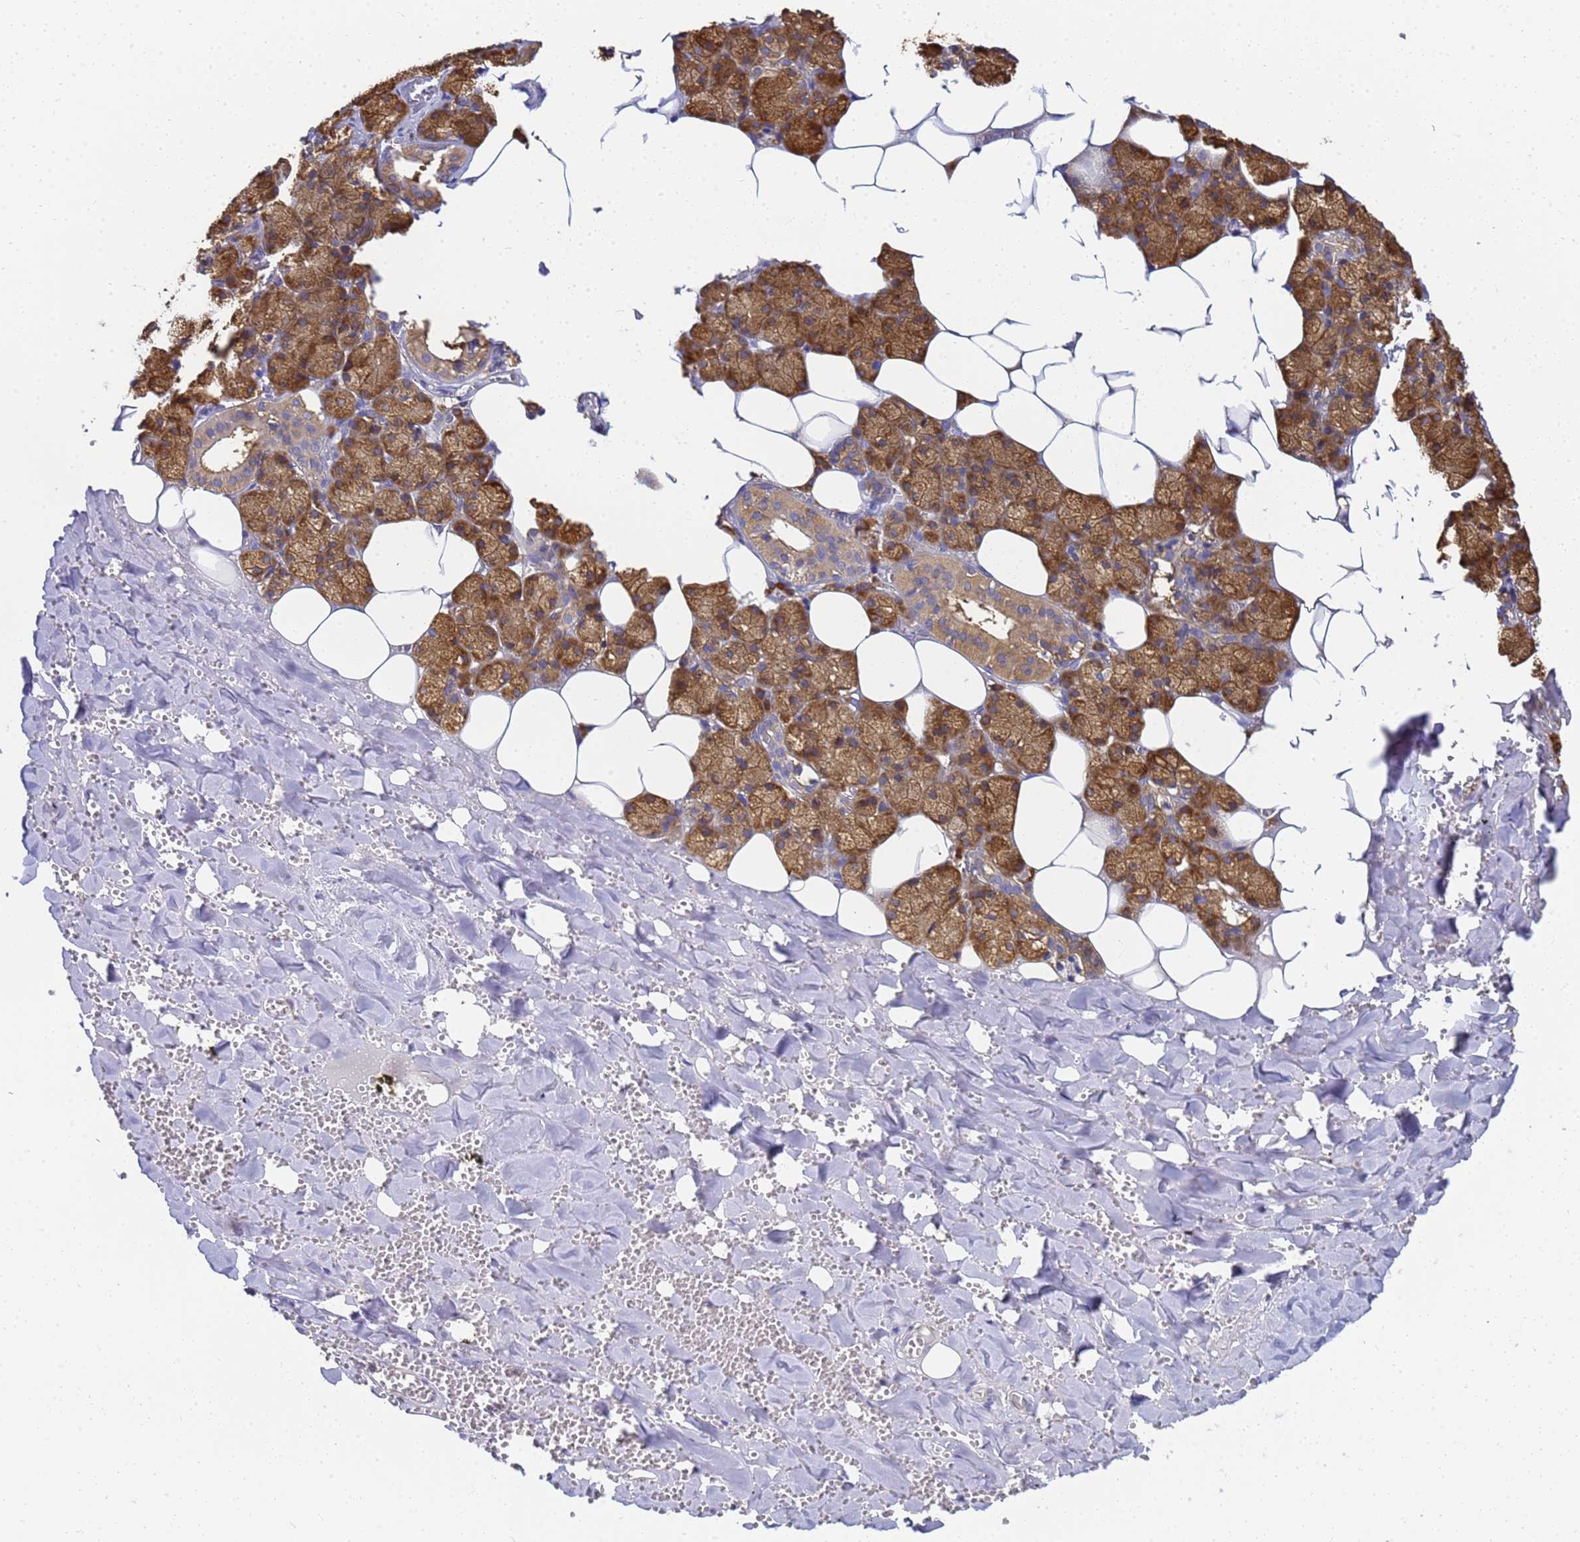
{"staining": {"intensity": "moderate", "quantity": ">75%", "location": "cytoplasmic/membranous"}, "tissue": "salivary gland", "cell_type": "Glandular cells", "image_type": "normal", "snomed": [{"axis": "morphology", "description": "Normal tissue, NOS"}, {"axis": "topography", "description": "Salivary gland"}], "caption": "Brown immunohistochemical staining in unremarkable salivary gland shows moderate cytoplasmic/membranous expression in about >75% of glandular cells.", "gene": "NME1", "patient": {"sex": "male", "age": 62}}